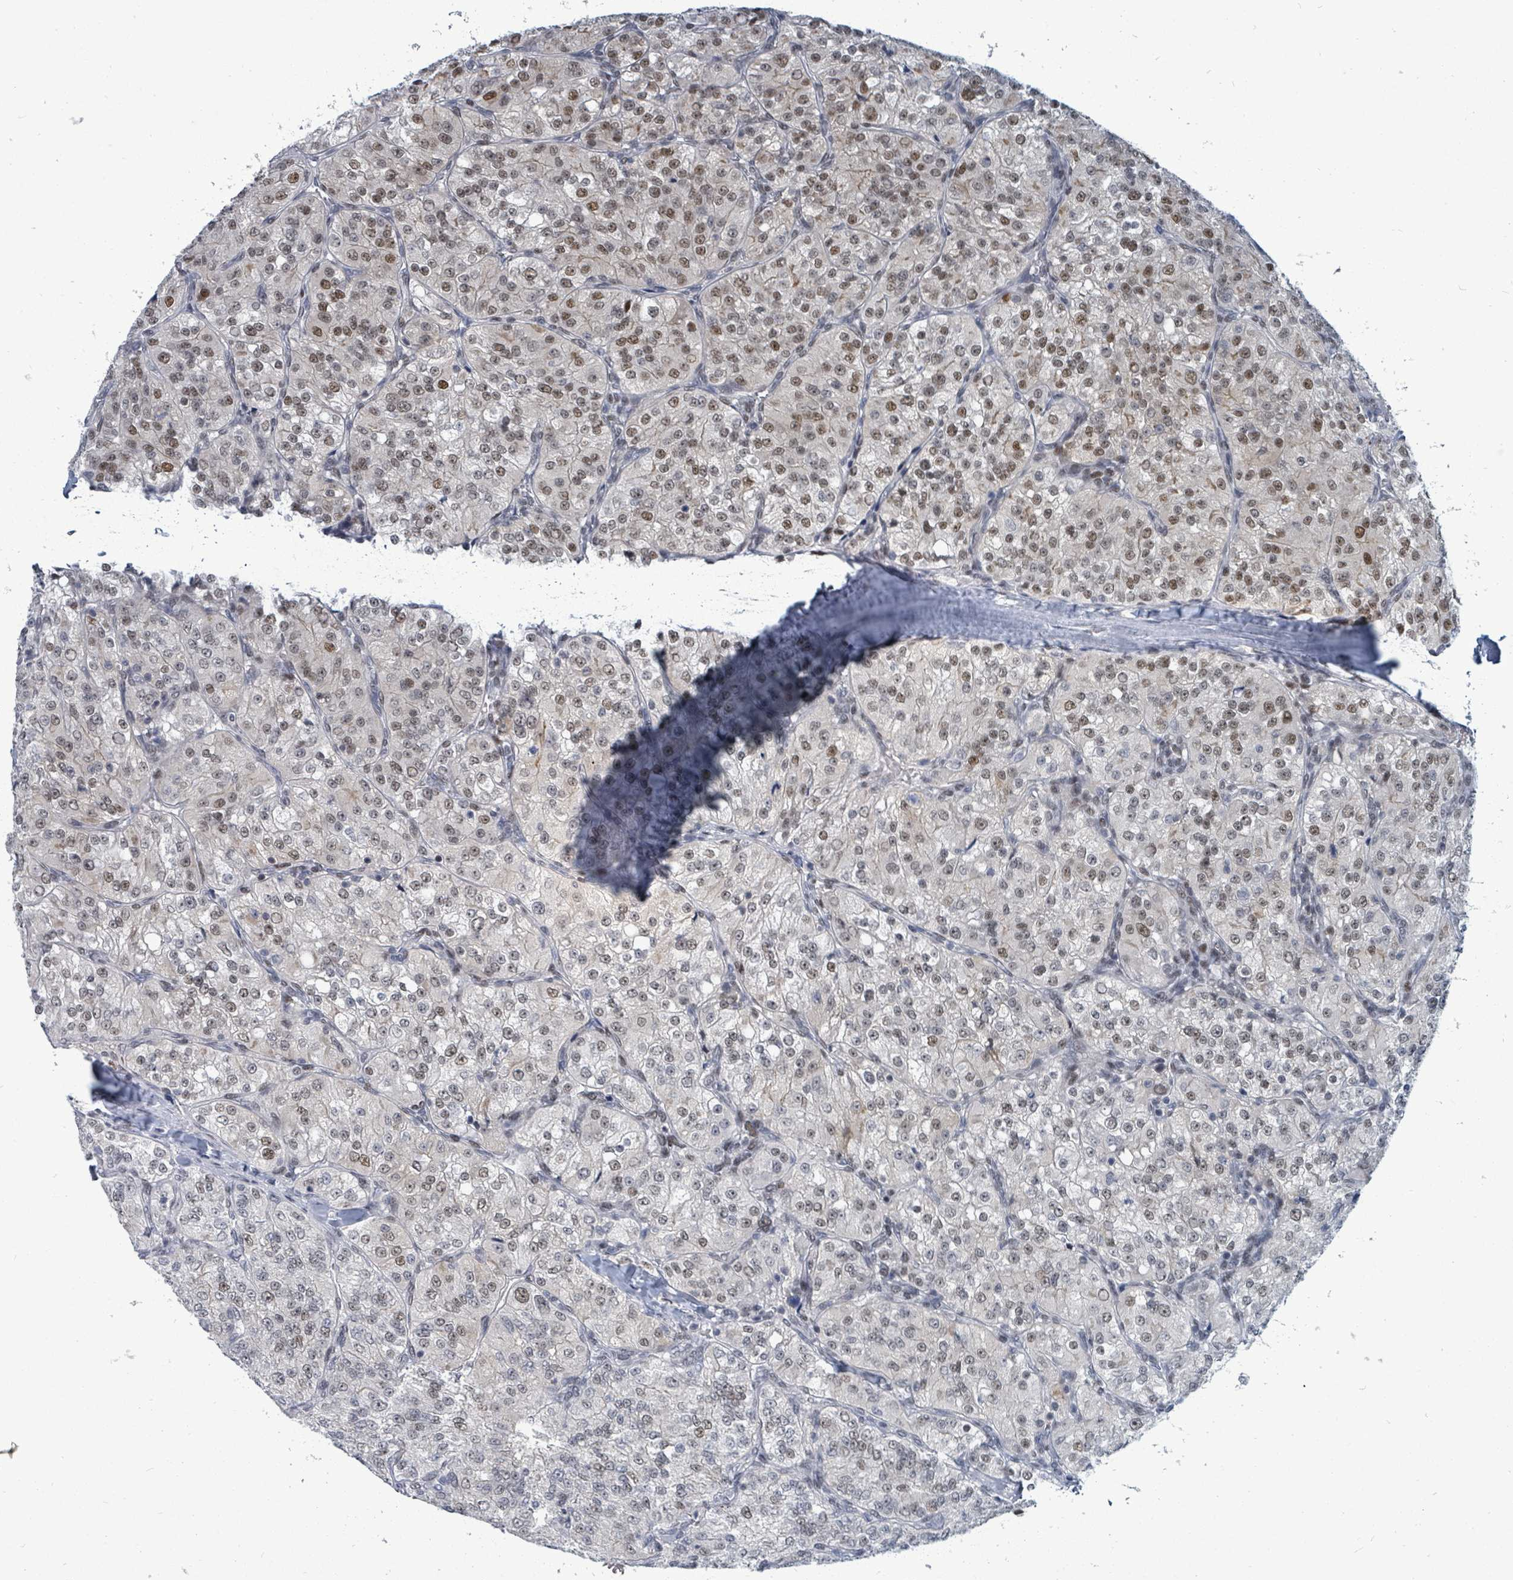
{"staining": {"intensity": "moderate", "quantity": ">75%", "location": "nuclear"}, "tissue": "renal cancer", "cell_type": "Tumor cells", "image_type": "cancer", "snomed": [{"axis": "morphology", "description": "Adenocarcinoma, NOS"}, {"axis": "topography", "description": "Kidney"}], "caption": "A photomicrograph of renal cancer (adenocarcinoma) stained for a protein displays moderate nuclear brown staining in tumor cells. (Brightfield microscopy of DAB IHC at high magnification).", "gene": "UCK1", "patient": {"sex": "female", "age": 63}}